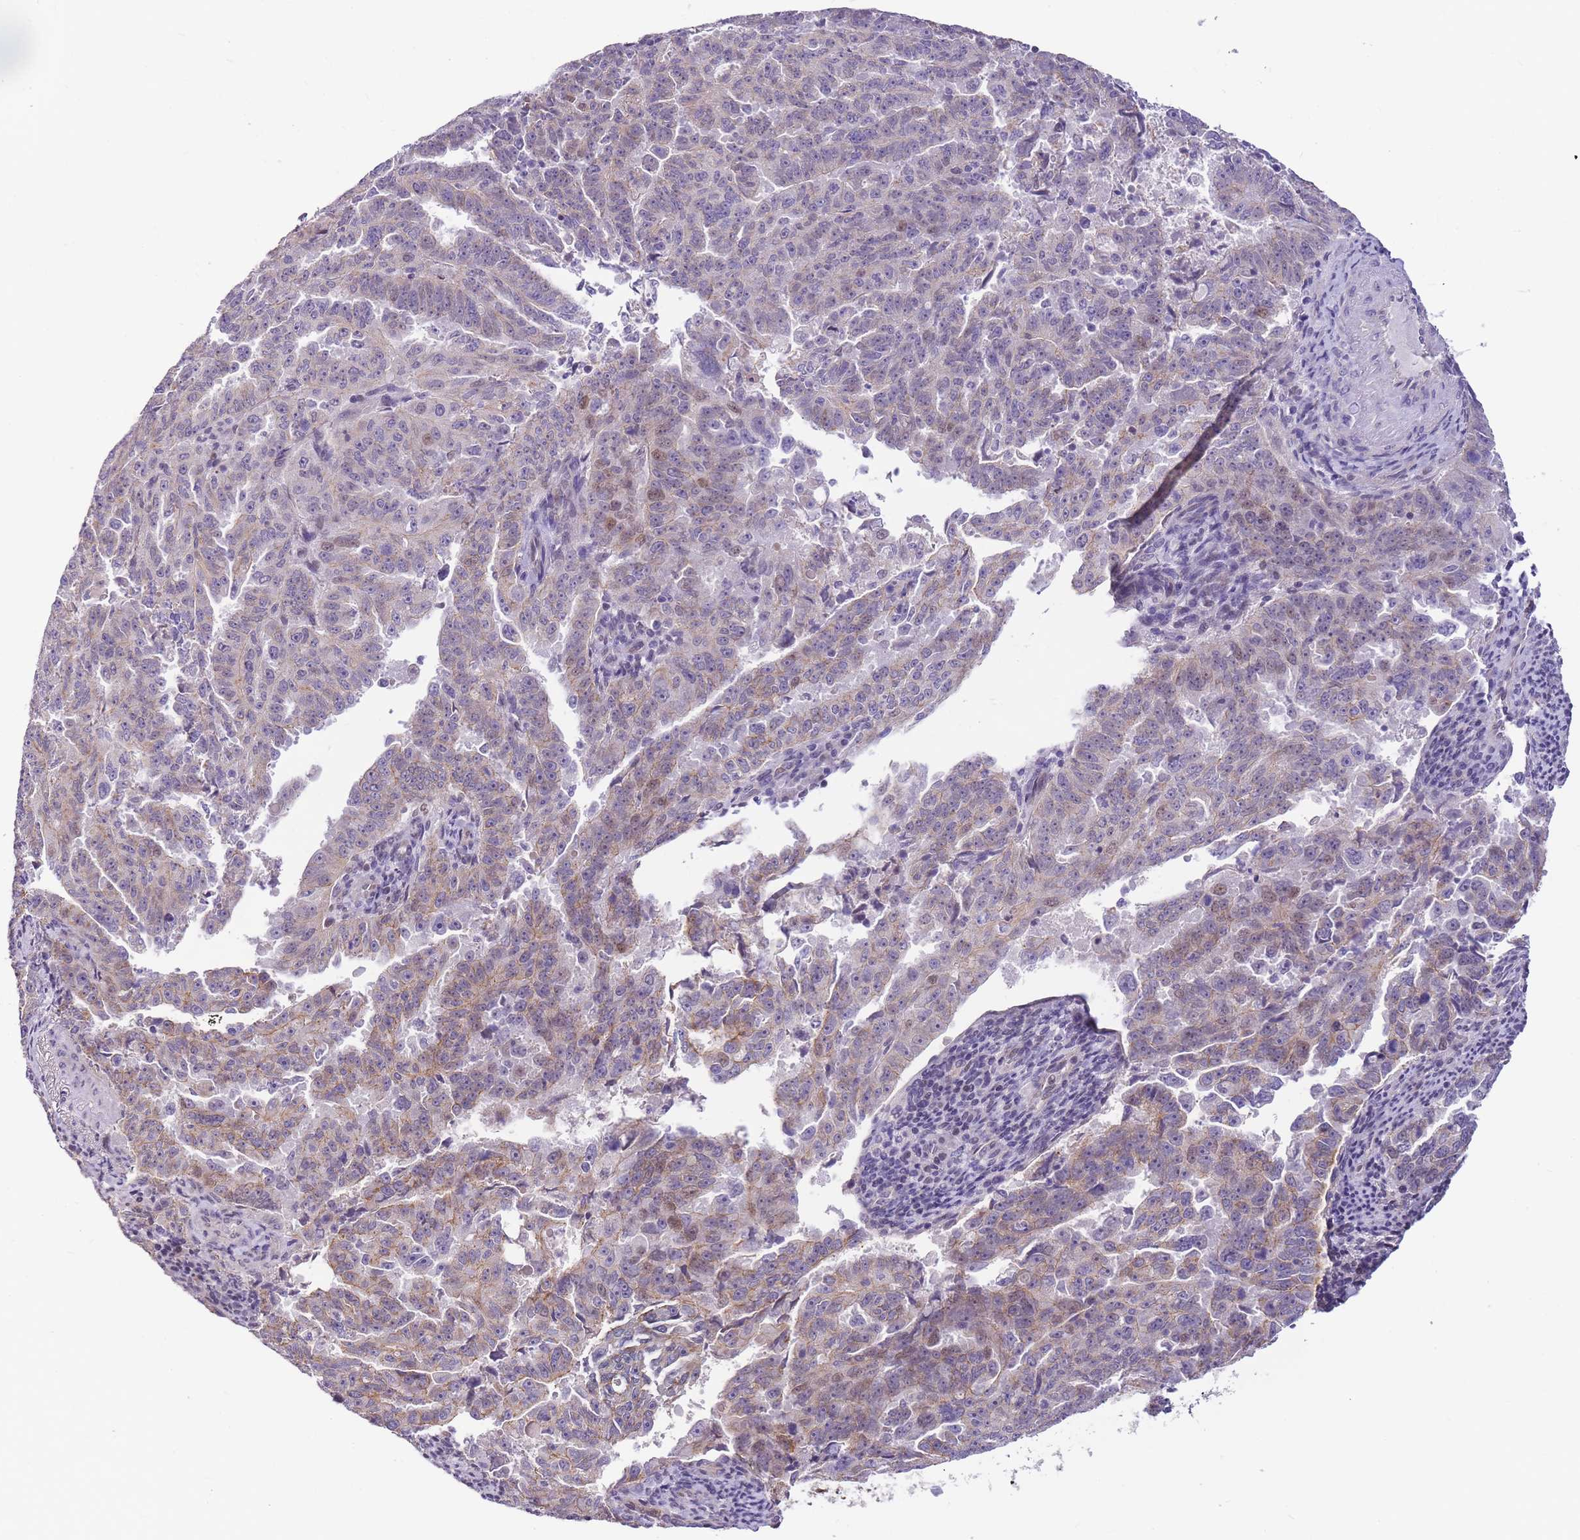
{"staining": {"intensity": "negative", "quantity": "none", "location": "none"}, "tissue": "endometrial cancer", "cell_type": "Tumor cells", "image_type": "cancer", "snomed": [{"axis": "morphology", "description": "Adenocarcinoma, NOS"}, {"axis": "topography", "description": "Endometrium"}], "caption": "Endometrial cancer (adenocarcinoma) stained for a protein using IHC demonstrates no staining tumor cells.", "gene": "CLBA1", "patient": {"sex": "female", "age": 65}}